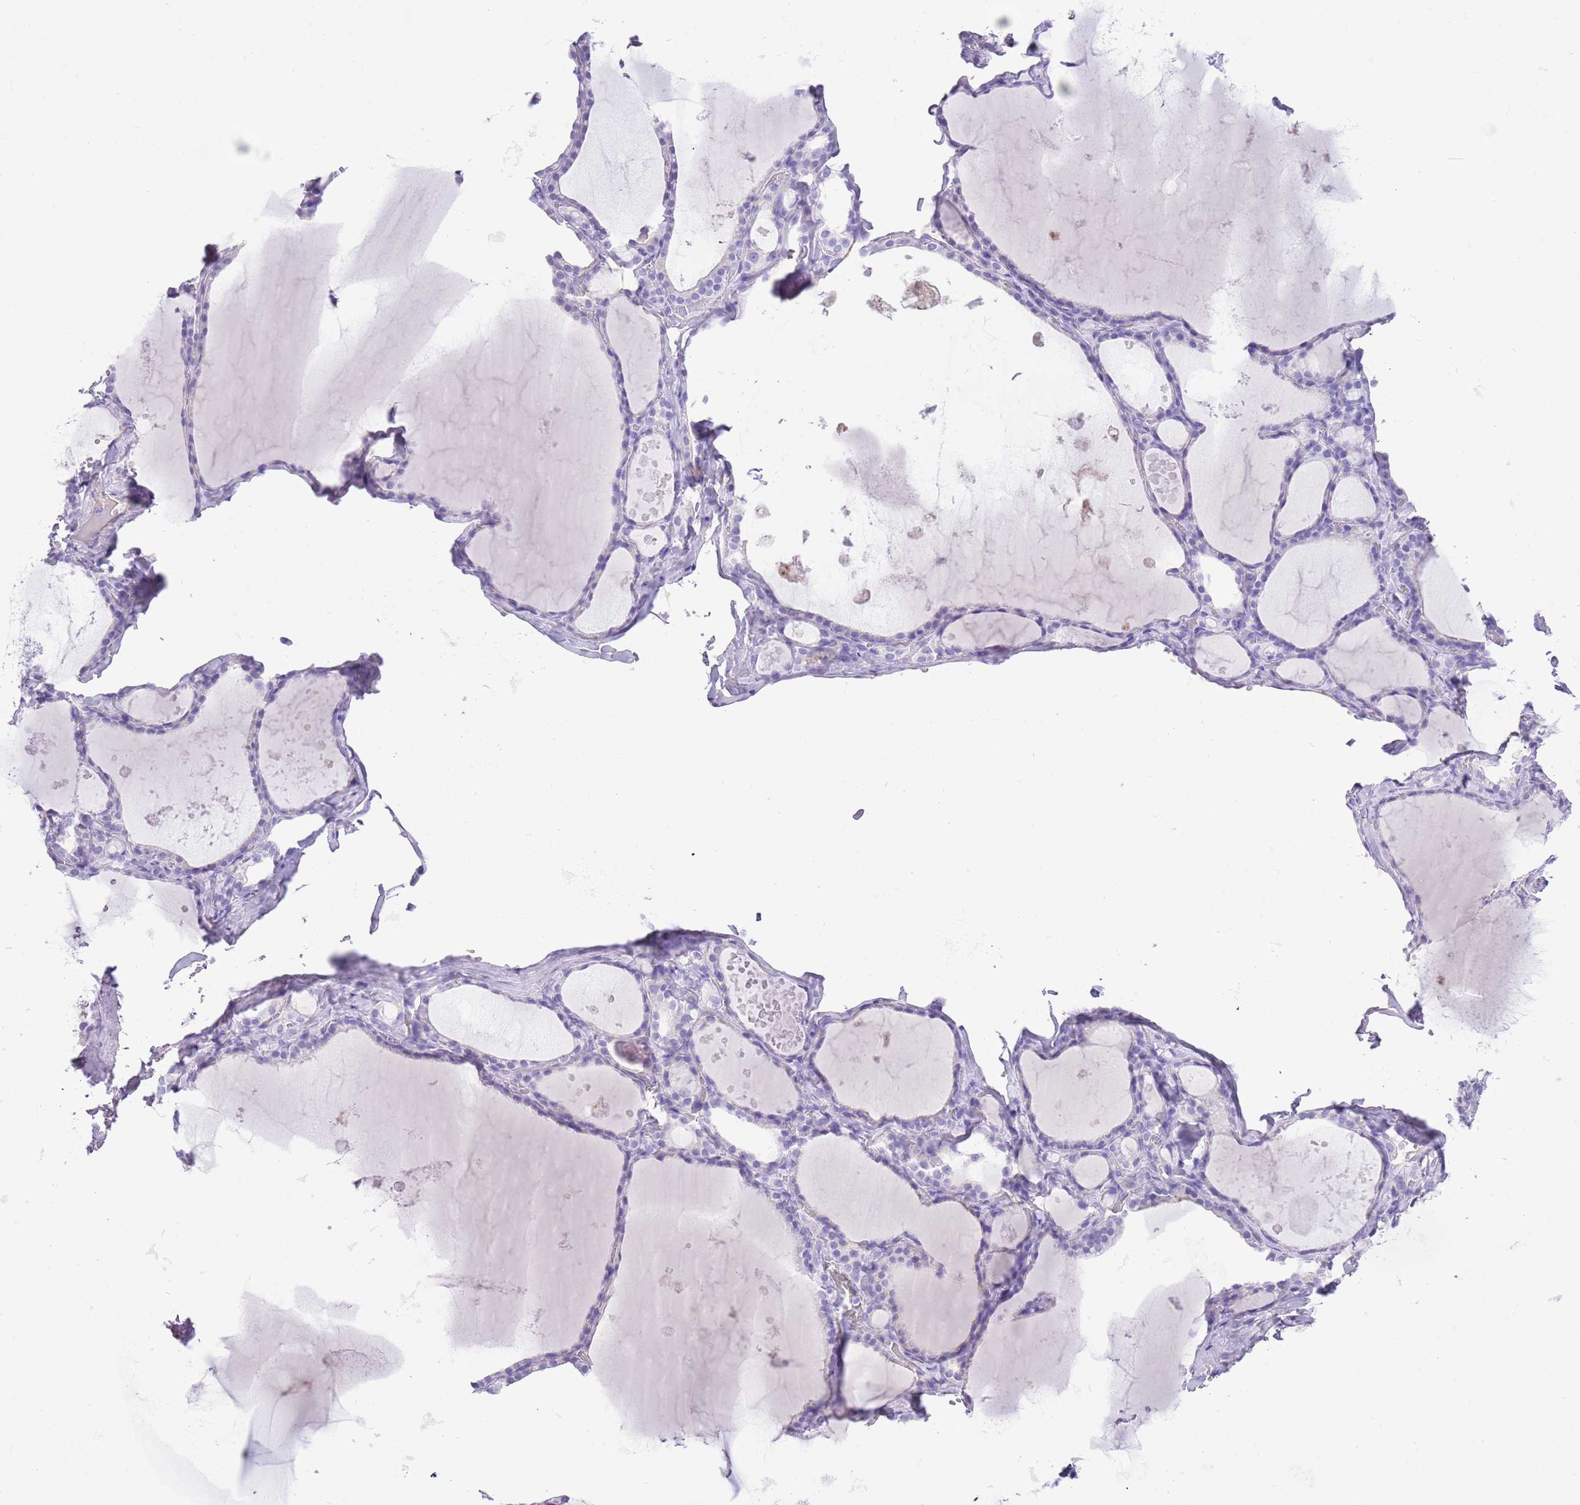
{"staining": {"intensity": "negative", "quantity": "none", "location": "none"}, "tissue": "thyroid gland", "cell_type": "Glandular cells", "image_type": "normal", "snomed": [{"axis": "morphology", "description": "Normal tissue, NOS"}, {"axis": "topography", "description": "Thyroid gland"}], "caption": "Immunohistochemistry of unremarkable human thyroid gland reveals no positivity in glandular cells.", "gene": "IGF1", "patient": {"sex": "male", "age": 56}}